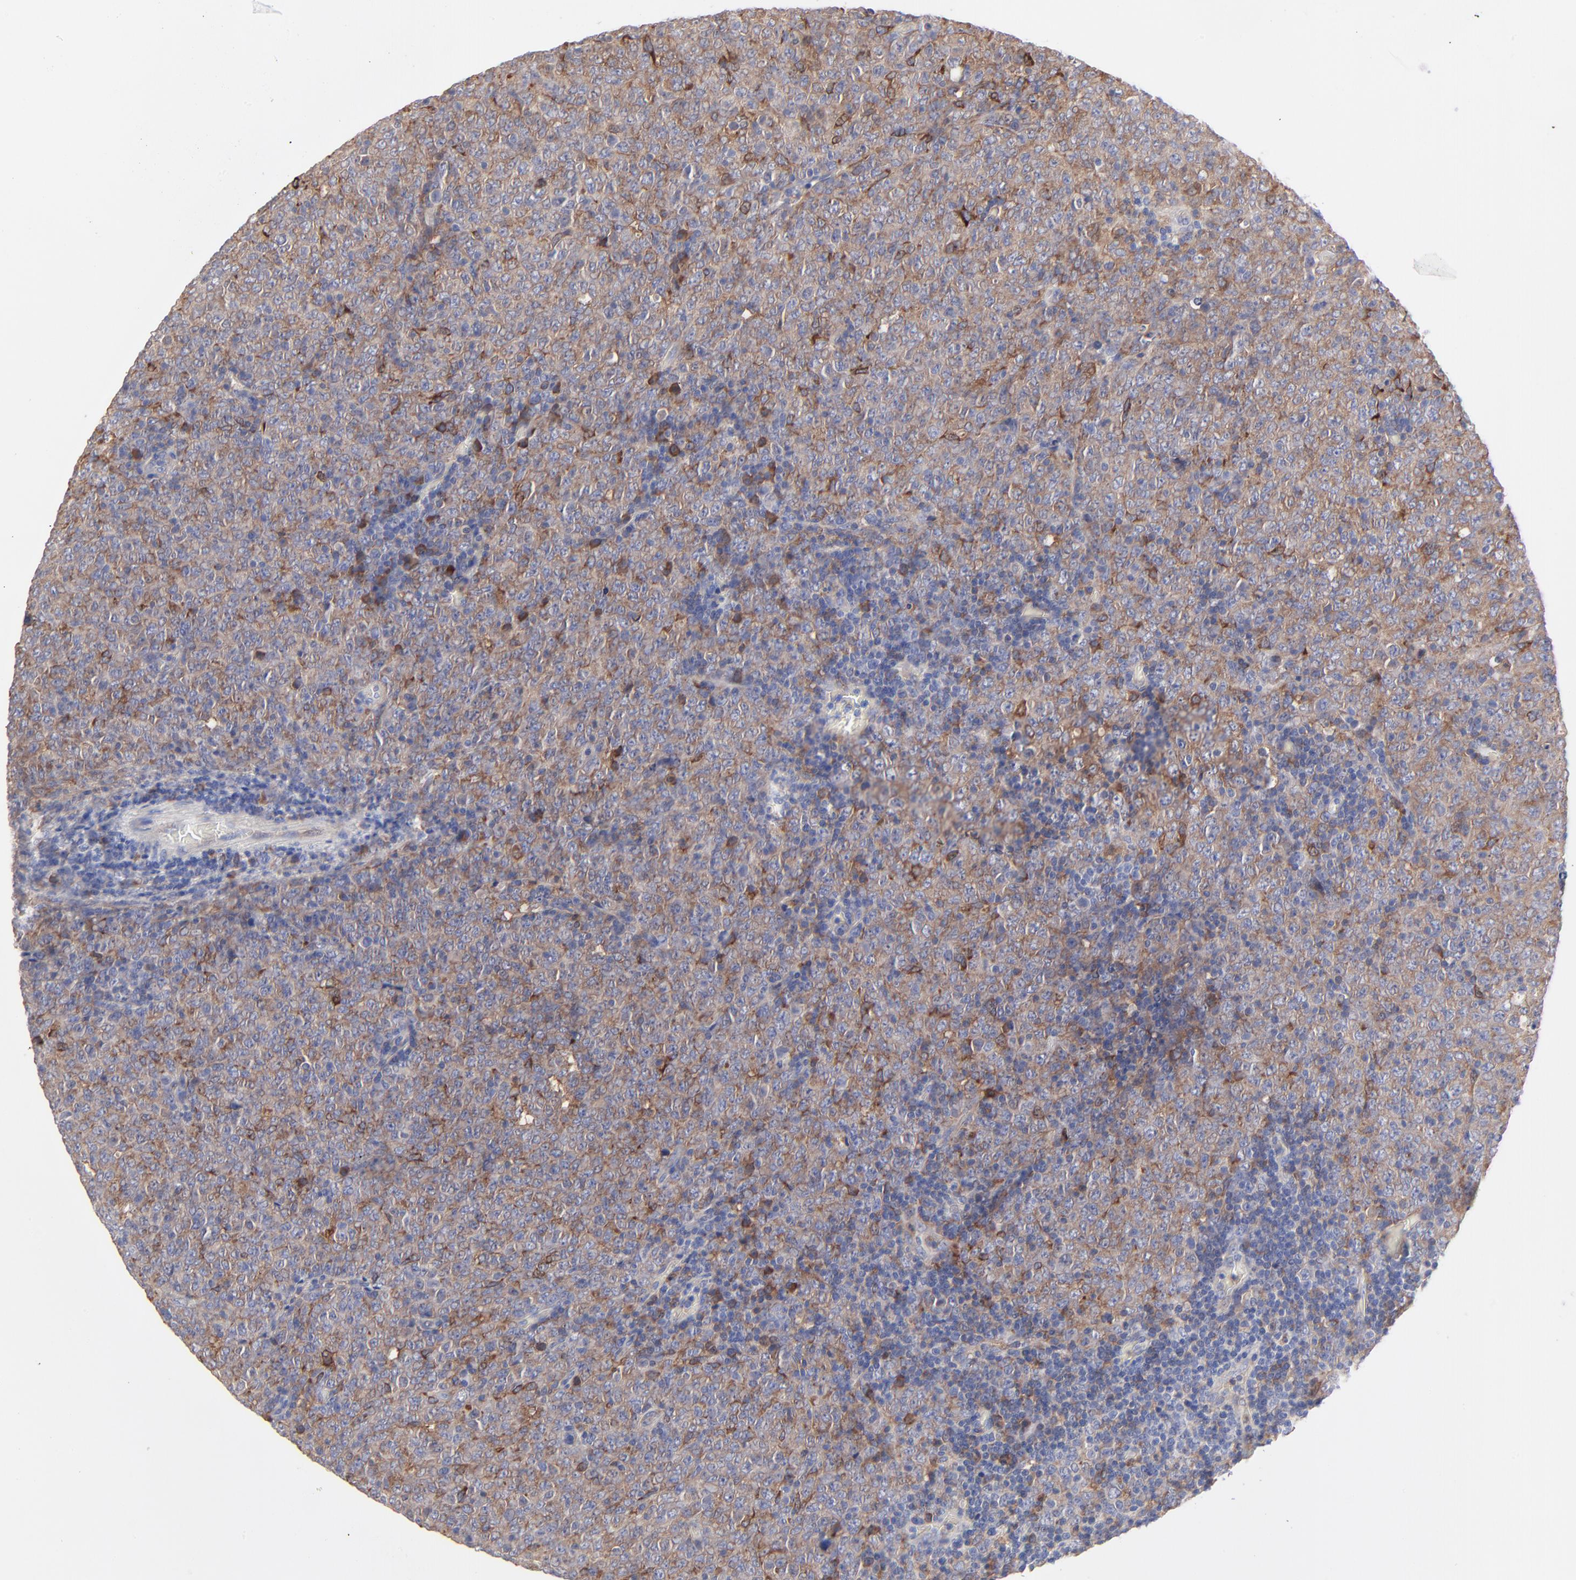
{"staining": {"intensity": "moderate", "quantity": ">75%", "location": "cytoplasmic/membranous"}, "tissue": "lymphoma", "cell_type": "Tumor cells", "image_type": "cancer", "snomed": [{"axis": "morphology", "description": "Malignant lymphoma, non-Hodgkin's type, High grade"}, {"axis": "topography", "description": "Tonsil"}], "caption": "Lymphoma was stained to show a protein in brown. There is medium levels of moderate cytoplasmic/membranous expression in approximately >75% of tumor cells.", "gene": "PPFIBP2", "patient": {"sex": "female", "age": 36}}